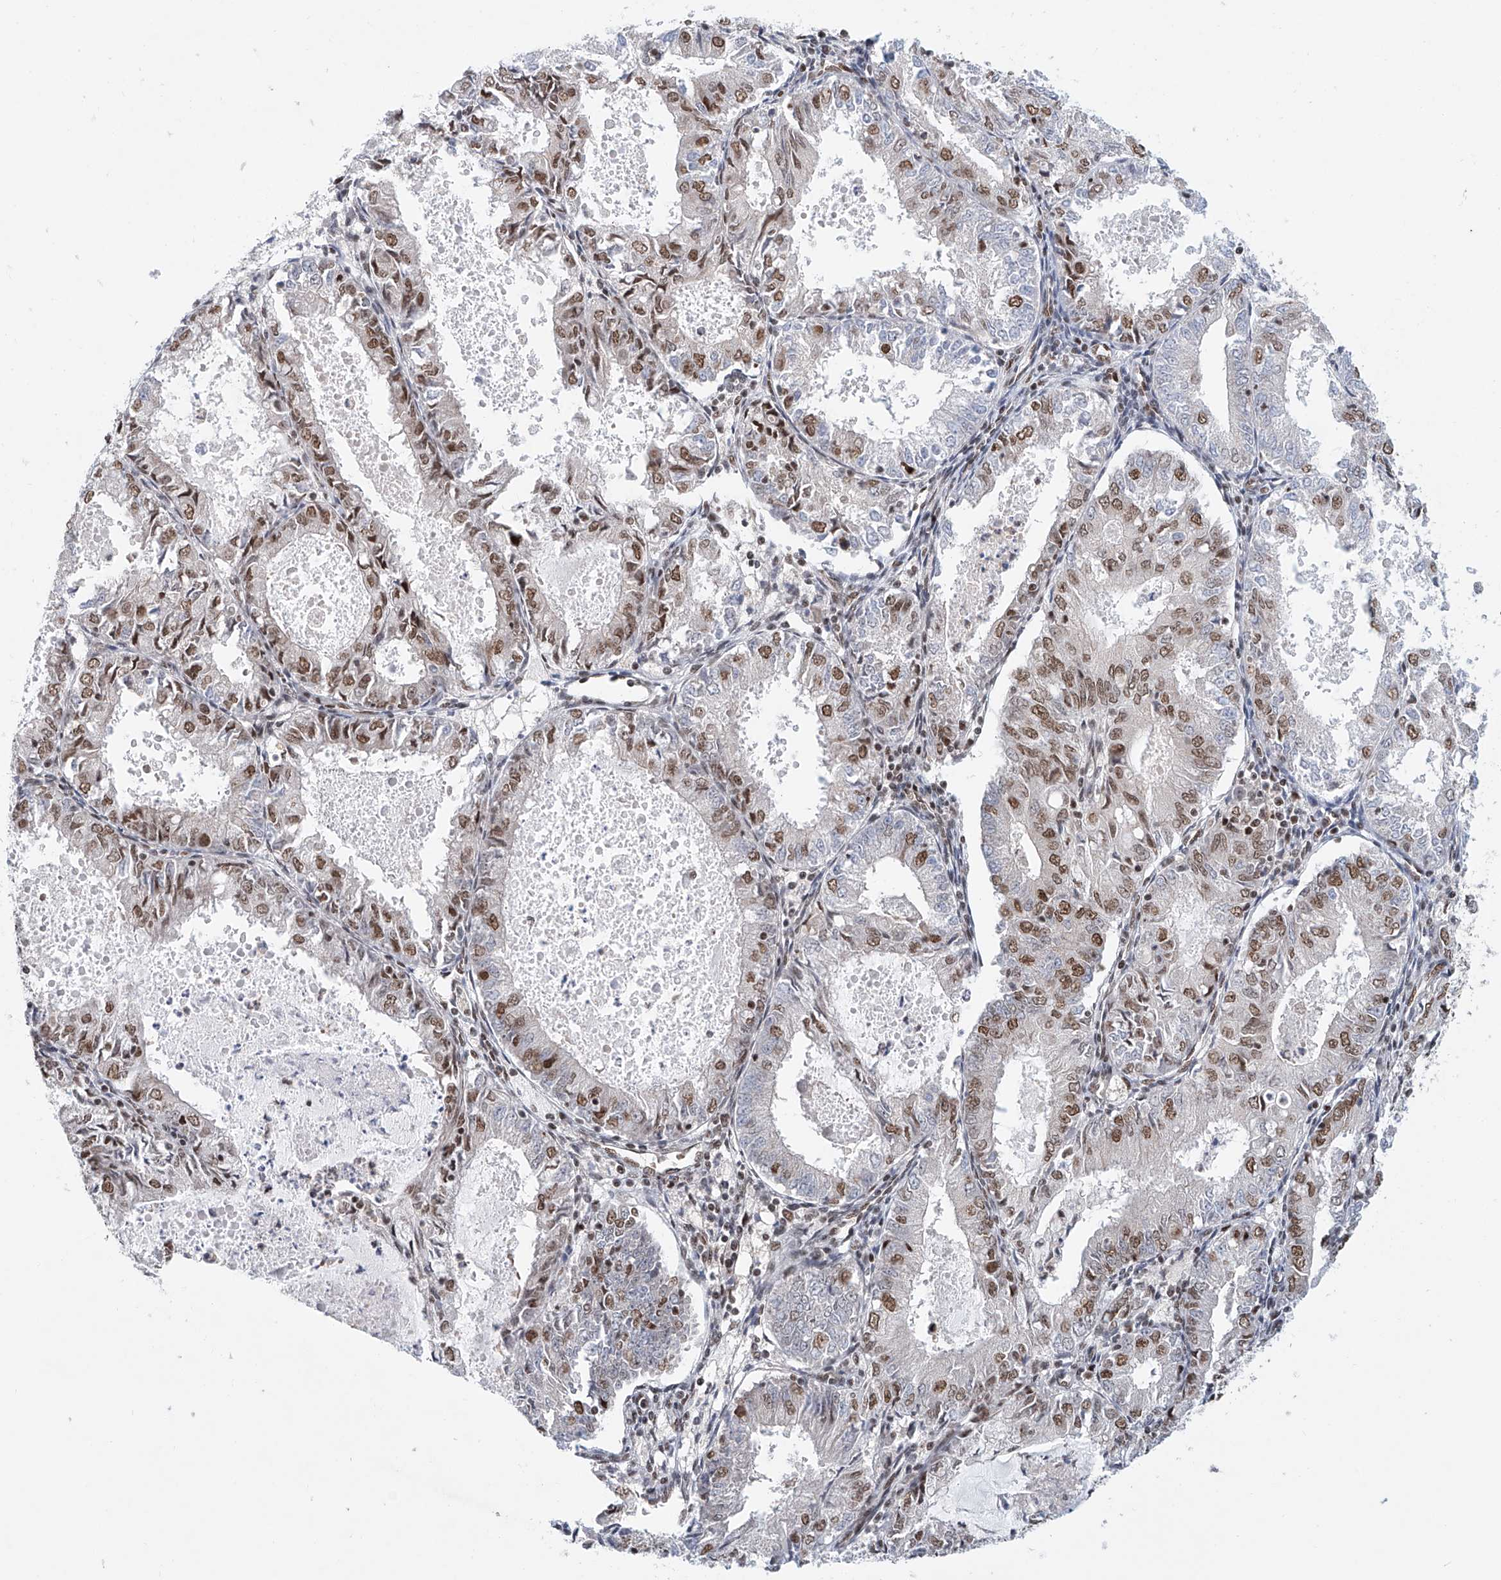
{"staining": {"intensity": "moderate", "quantity": ">75%", "location": "nuclear"}, "tissue": "endometrial cancer", "cell_type": "Tumor cells", "image_type": "cancer", "snomed": [{"axis": "morphology", "description": "Adenocarcinoma, NOS"}, {"axis": "topography", "description": "Endometrium"}], "caption": "IHC (DAB) staining of endometrial cancer (adenocarcinoma) demonstrates moderate nuclear protein expression in approximately >75% of tumor cells. (Stains: DAB (3,3'-diaminobenzidine) in brown, nuclei in blue, Microscopy: brightfield microscopy at high magnification).", "gene": "ZNF470", "patient": {"sex": "female", "age": 57}}